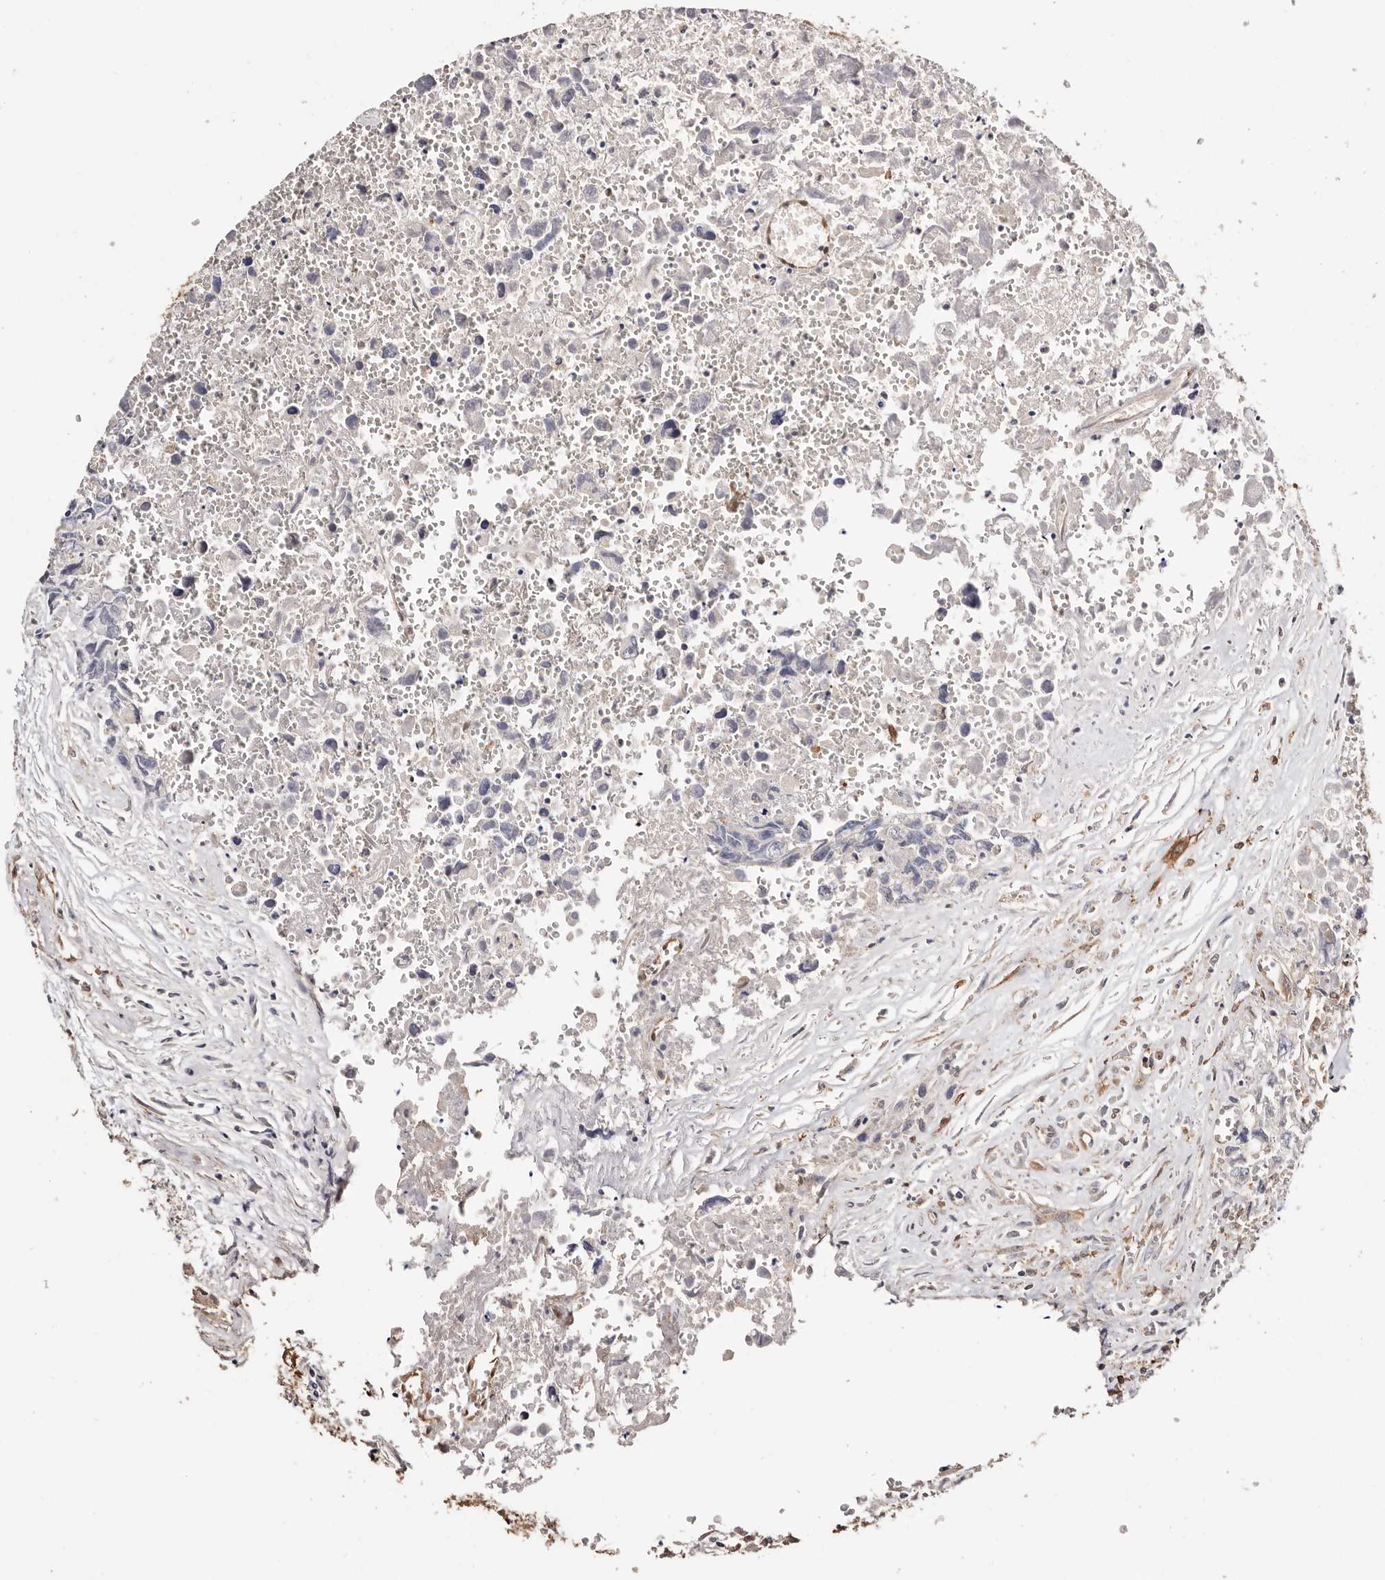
{"staining": {"intensity": "negative", "quantity": "none", "location": "none"}, "tissue": "testis cancer", "cell_type": "Tumor cells", "image_type": "cancer", "snomed": [{"axis": "morphology", "description": "Carcinoma, Embryonal, NOS"}, {"axis": "topography", "description": "Testis"}], "caption": "Human testis cancer (embryonal carcinoma) stained for a protein using immunohistochemistry (IHC) exhibits no staining in tumor cells.", "gene": "TGM2", "patient": {"sex": "male", "age": 31}}